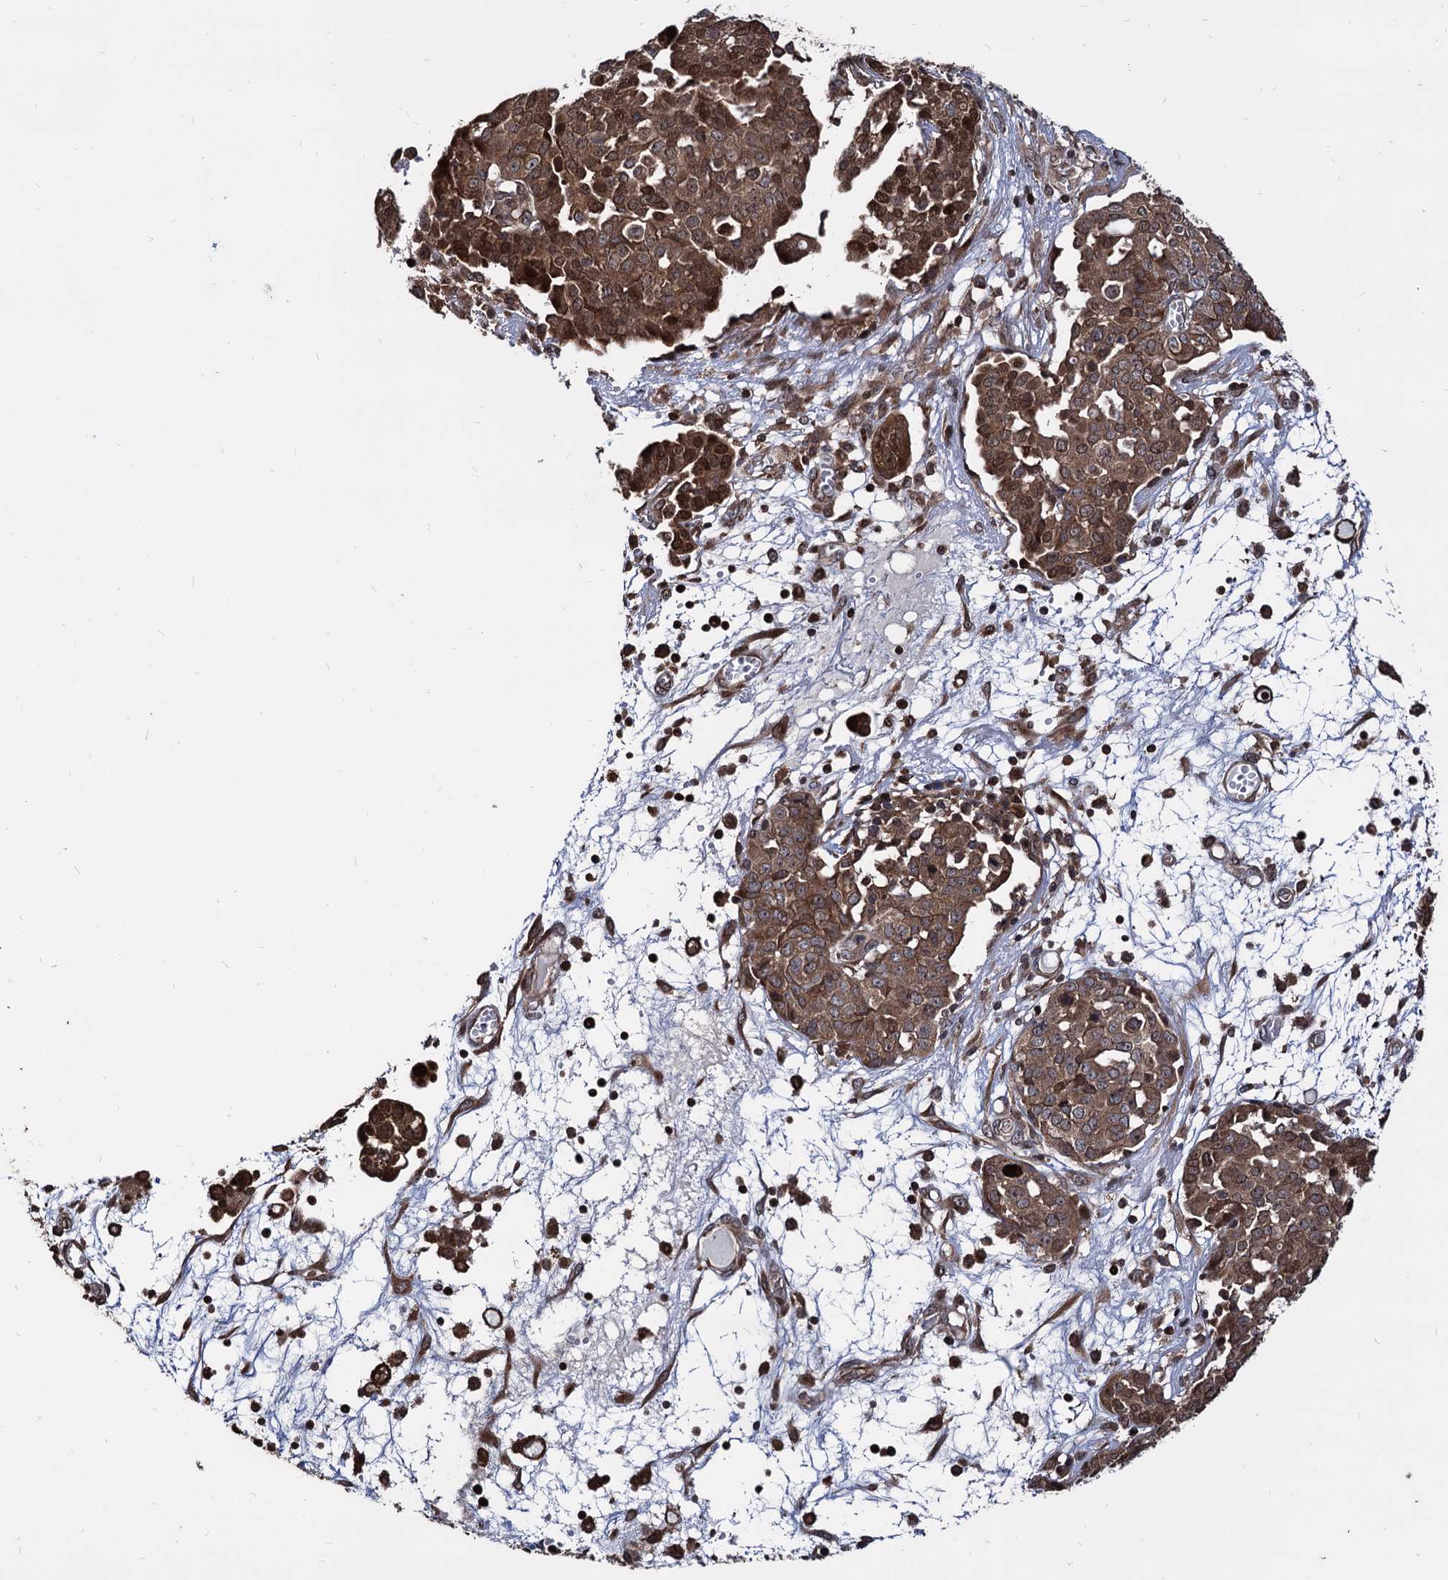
{"staining": {"intensity": "strong", "quantity": ">75%", "location": "cytoplasmic/membranous"}, "tissue": "ovarian cancer", "cell_type": "Tumor cells", "image_type": "cancer", "snomed": [{"axis": "morphology", "description": "Cystadenocarcinoma, serous, NOS"}, {"axis": "topography", "description": "Soft tissue"}, {"axis": "topography", "description": "Ovary"}], "caption": "Serous cystadenocarcinoma (ovarian) stained with DAB (3,3'-diaminobenzidine) immunohistochemistry (IHC) exhibits high levels of strong cytoplasmic/membranous expression in approximately >75% of tumor cells. The staining was performed using DAB (3,3'-diaminobenzidine) to visualize the protein expression in brown, while the nuclei were stained in blue with hematoxylin (Magnification: 20x).", "gene": "ANKRD12", "patient": {"sex": "female", "age": 57}}